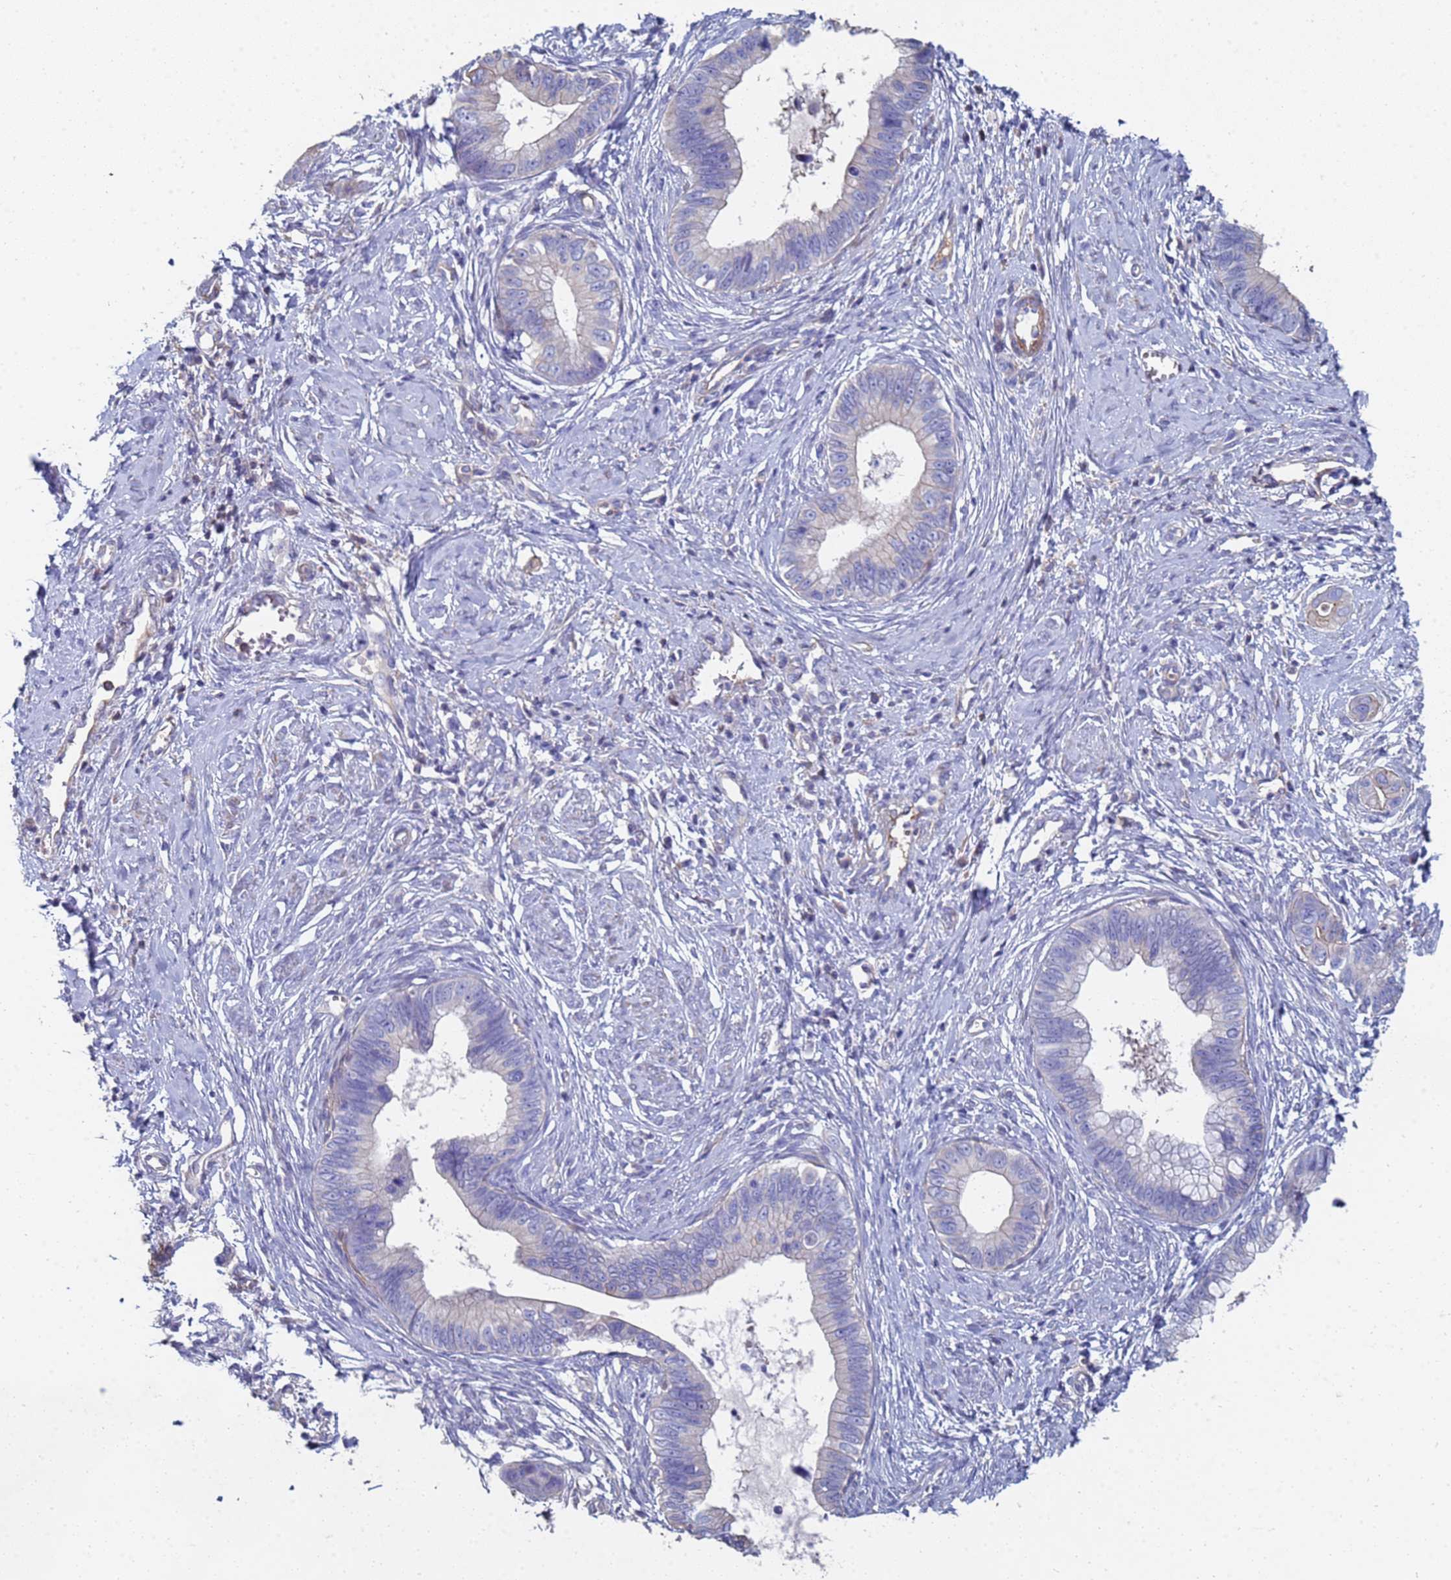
{"staining": {"intensity": "negative", "quantity": "none", "location": "none"}, "tissue": "cervical cancer", "cell_type": "Tumor cells", "image_type": "cancer", "snomed": [{"axis": "morphology", "description": "Adenocarcinoma, NOS"}, {"axis": "topography", "description": "Cervix"}], "caption": "Cervical cancer (adenocarcinoma) was stained to show a protein in brown. There is no significant staining in tumor cells.", "gene": "ABCA8", "patient": {"sex": "female", "age": 44}}